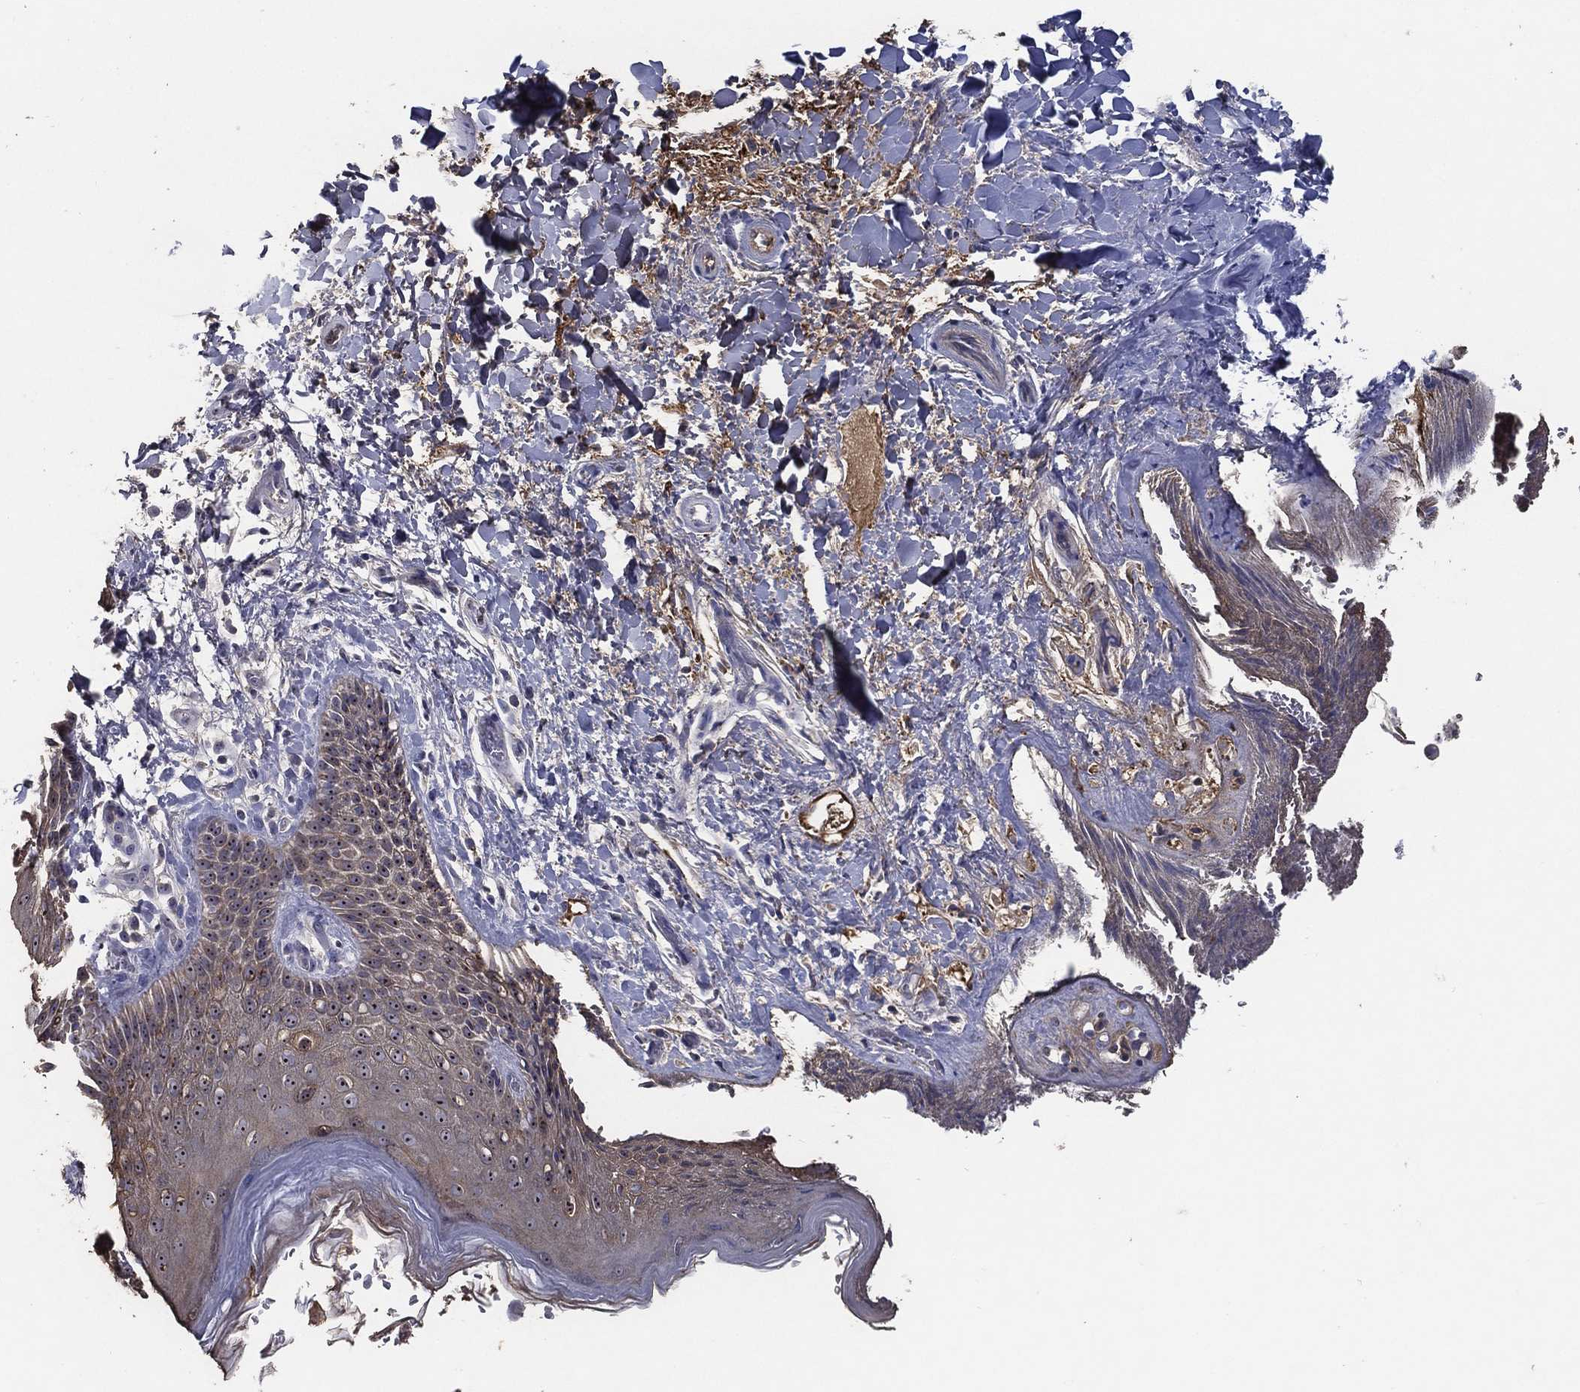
{"staining": {"intensity": "moderate", "quantity": "<25%", "location": "cytoplasmic/membranous"}, "tissue": "skin", "cell_type": "Epidermal cells", "image_type": "normal", "snomed": [{"axis": "morphology", "description": "Normal tissue, NOS"}, {"axis": "topography", "description": "Anal"}], "caption": "A photomicrograph of skin stained for a protein reveals moderate cytoplasmic/membranous brown staining in epidermal cells. The staining was performed using DAB, with brown indicating positive protein expression. Nuclei are stained blue with hematoxylin.", "gene": "EFNA1", "patient": {"sex": "male", "age": 36}}